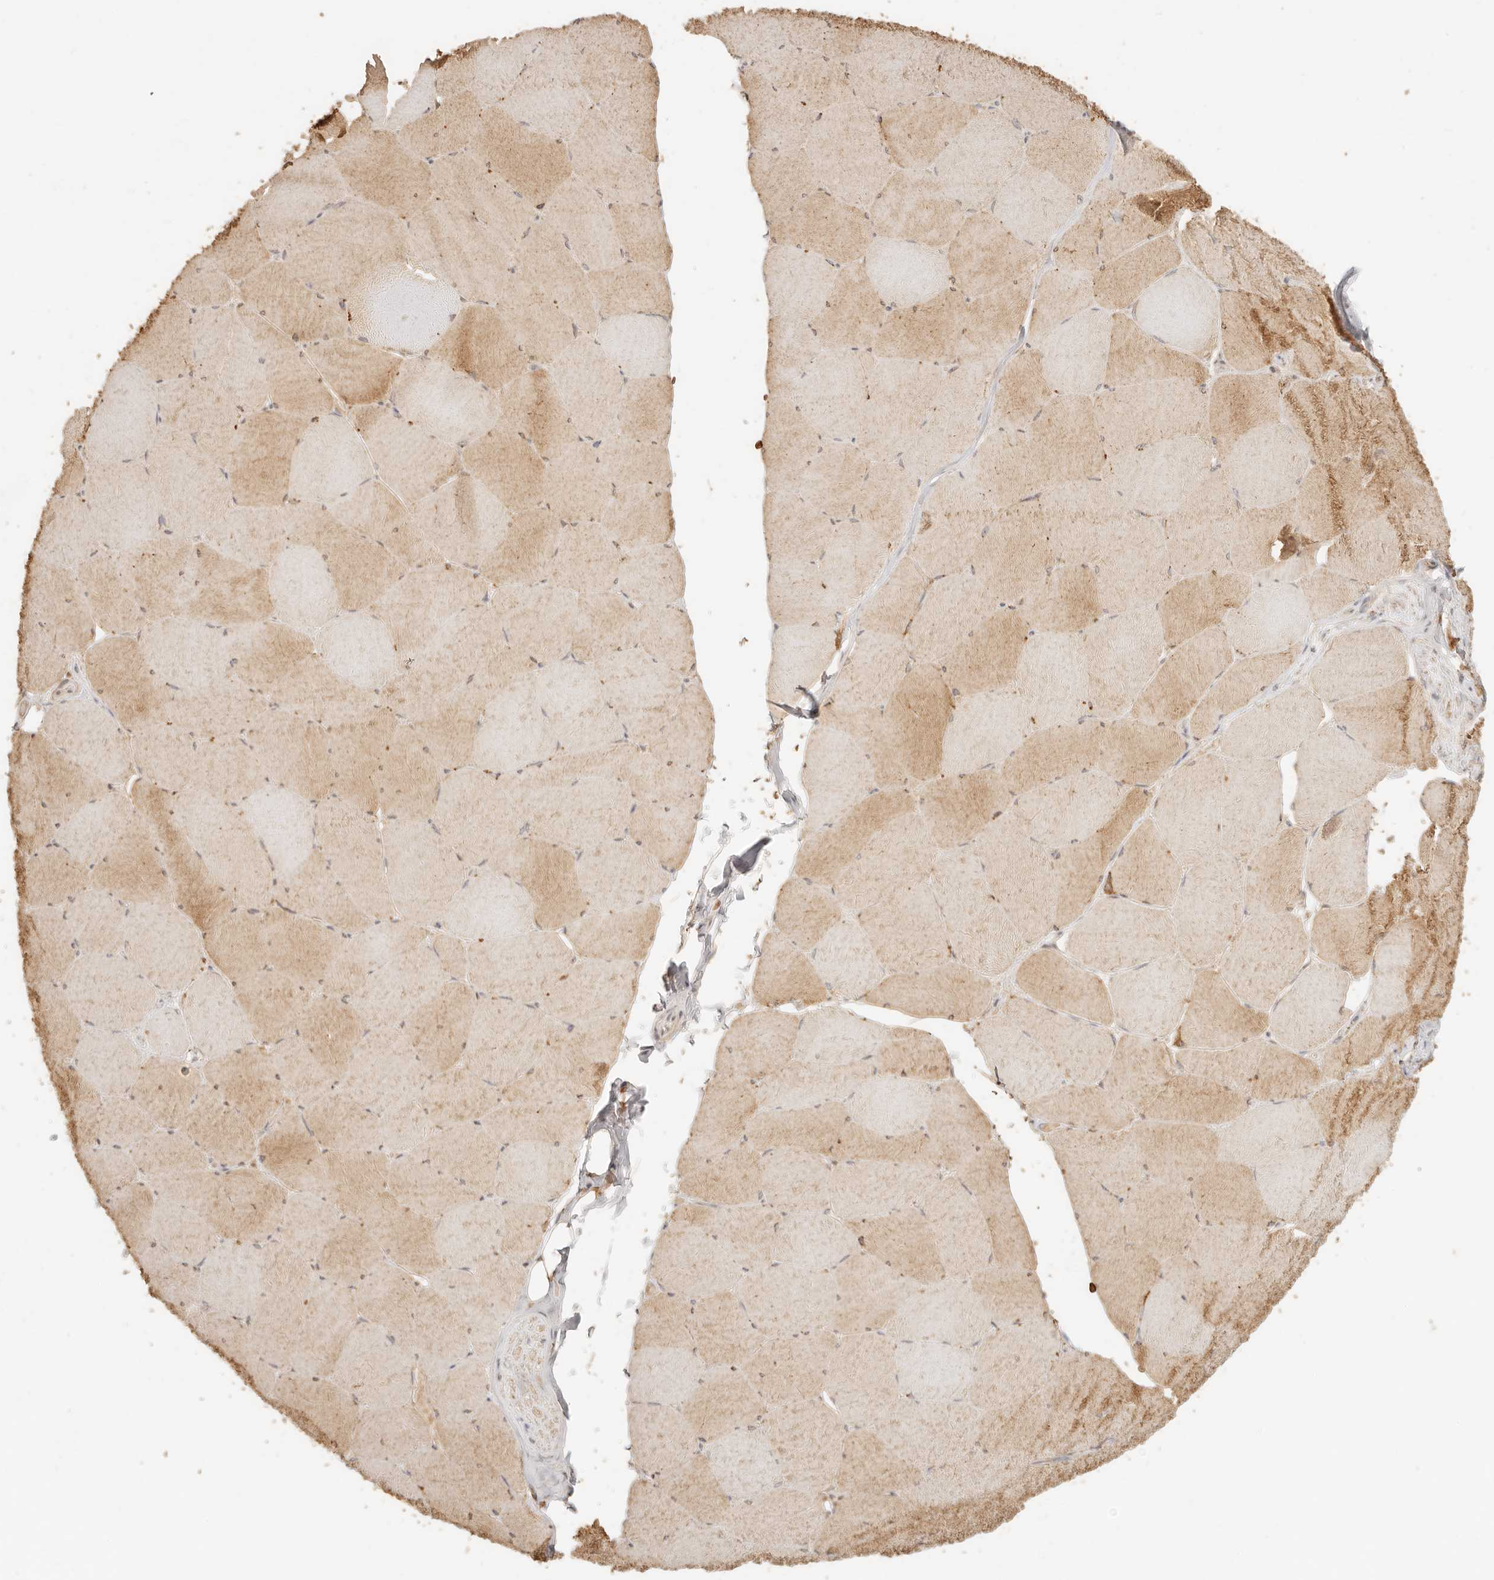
{"staining": {"intensity": "moderate", "quantity": "25%-75%", "location": "cytoplasmic/membranous"}, "tissue": "skeletal muscle", "cell_type": "Myocytes", "image_type": "normal", "snomed": [{"axis": "morphology", "description": "Normal tissue, NOS"}, {"axis": "topography", "description": "Skeletal muscle"}, {"axis": "topography", "description": "Head-Neck"}], "caption": "Myocytes show medium levels of moderate cytoplasmic/membranous staining in approximately 25%-75% of cells in benign human skeletal muscle. (Stains: DAB (3,3'-diaminobenzidine) in brown, nuclei in blue, Microscopy: brightfield microscopy at high magnification).", "gene": "INTS11", "patient": {"sex": "male", "age": 66}}